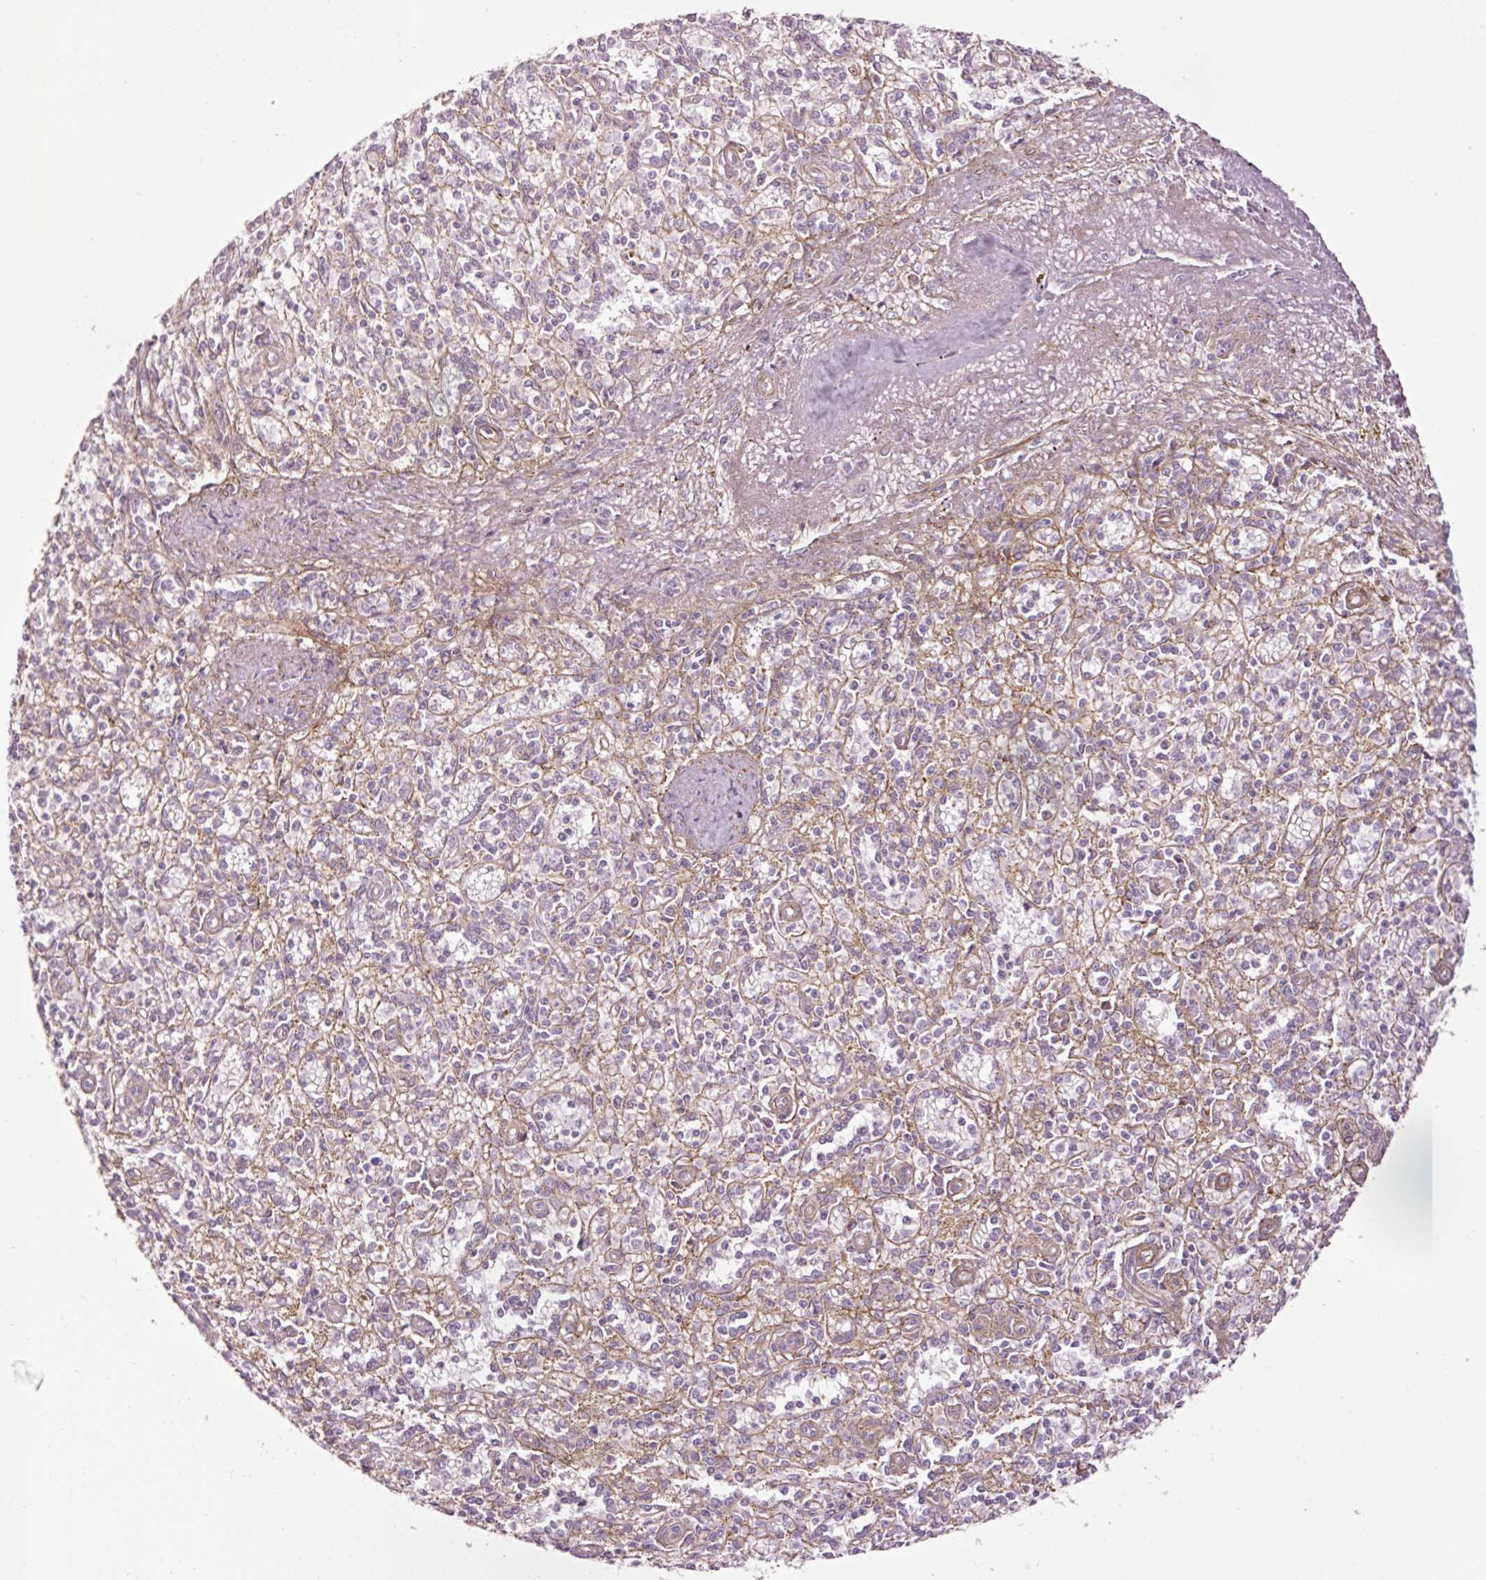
{"staining": {"intensity": "negative", "quantity": "none", "location": "none"}, "tissue": "spleen", "cell_type": "Cells in red pulp", "image_type": "normal", "snomed": [{"axis": "morphology", "description": "Normal tissue, NOS"}, {"axis": "topography", "description": "Spleen"}], "caption": "An image of human spleen is negative for staining in cells in red pulp. The staining is performed using DAB brown chromogen with nuclei counter-stained in using hematoxylin.", "gene": "ANKRD20A1", "patient": {"sex": "female", "age": 70}}